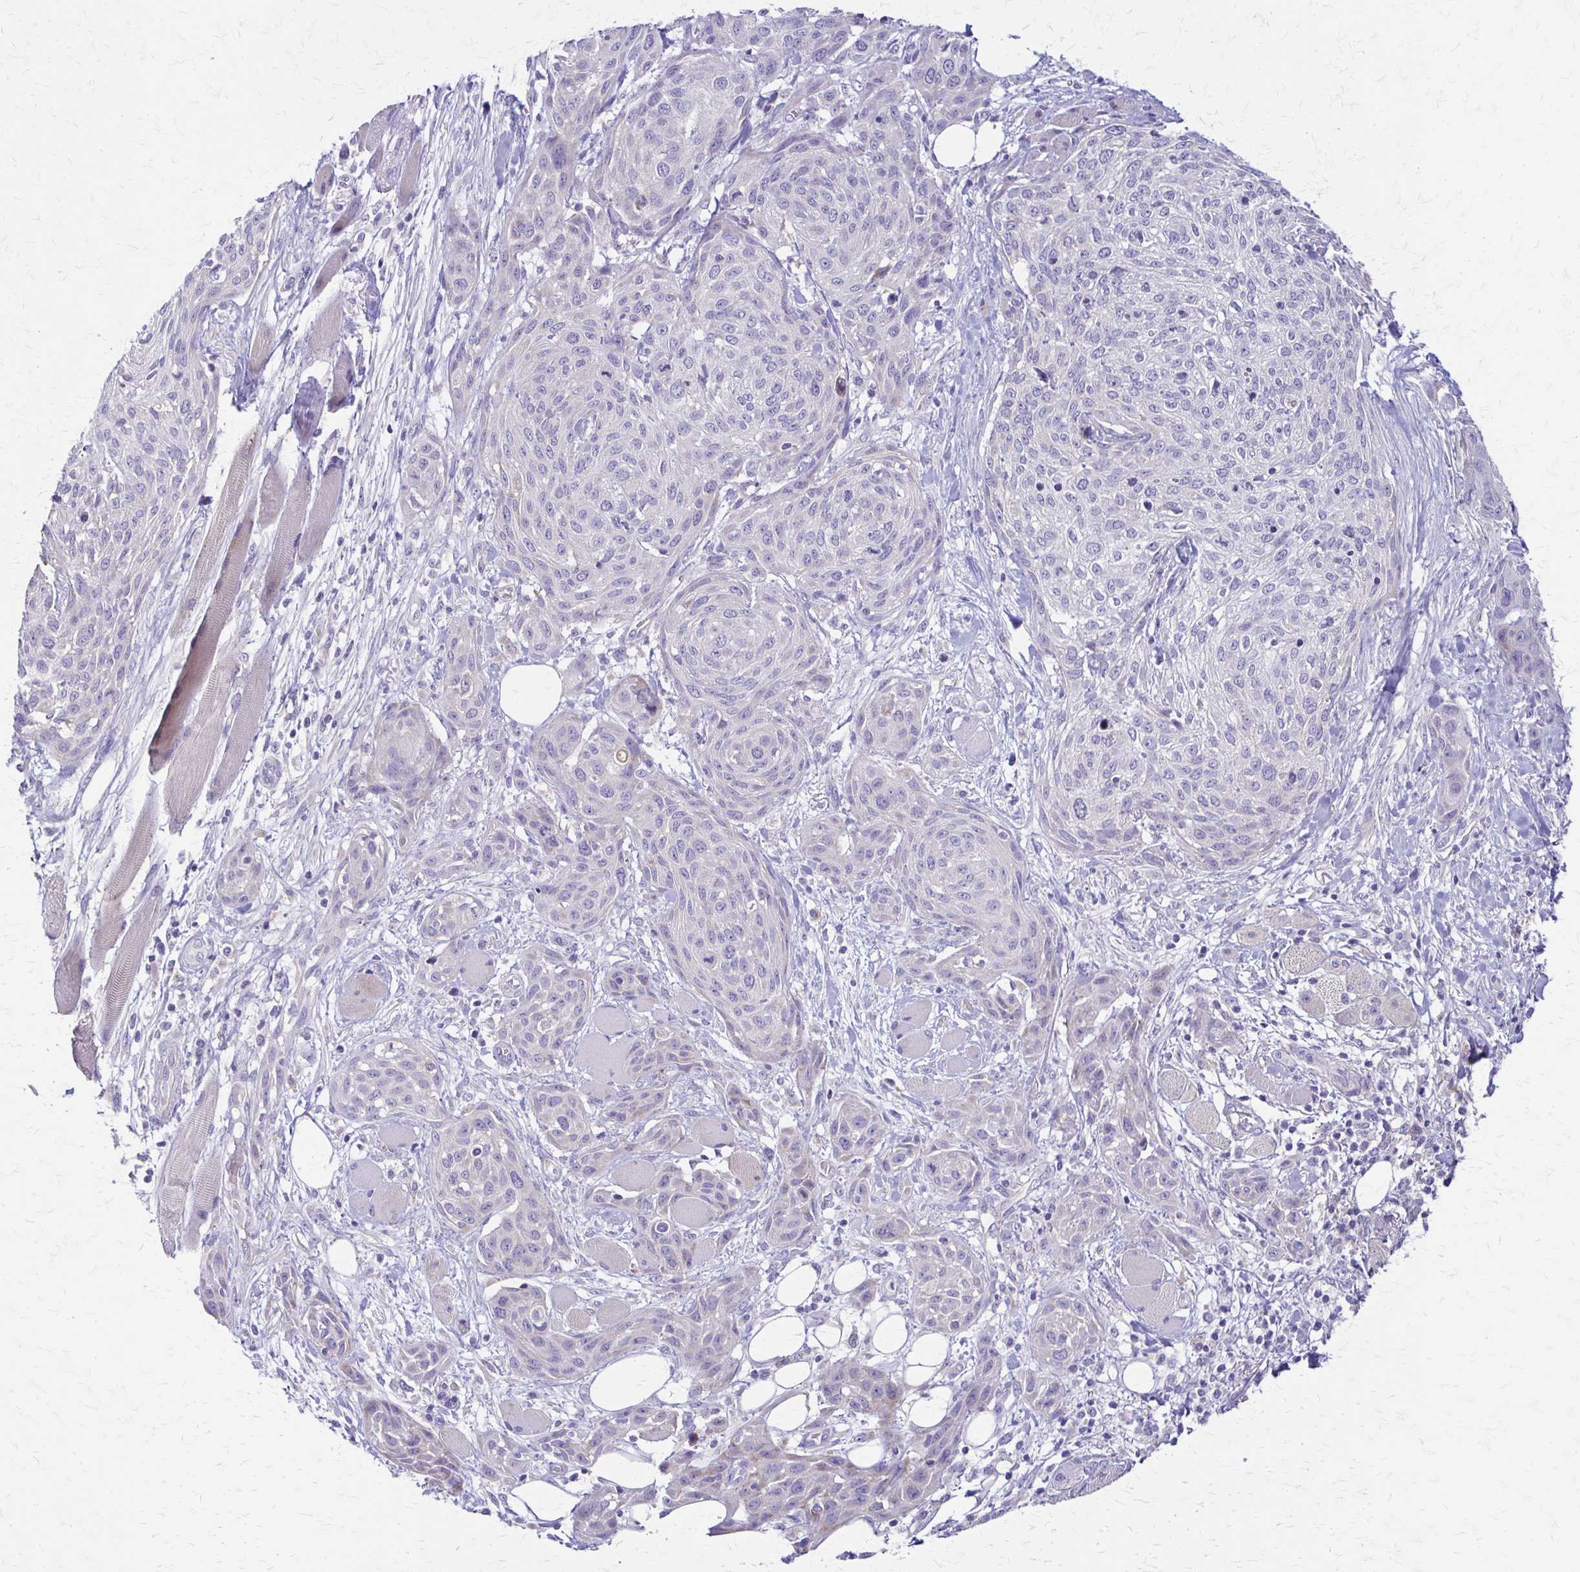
{"staining": {"intensity": "negative", "quantity": "none", "location": "none"}, "tissue": "skin cancer", "cell_type": "Tumor cells", "image_type": "cancer", "snomed": [{"axis": "morphology", "description": "Squamous cell carcinoma, NOS"}, {"axis": "topography", "description": "Skin"}], "caption": "Tumor cells show no significant staining in skin squamous cell carcinoma.", "gene": "SAMD13", "patient": {"sex": "female", "age": 87}}